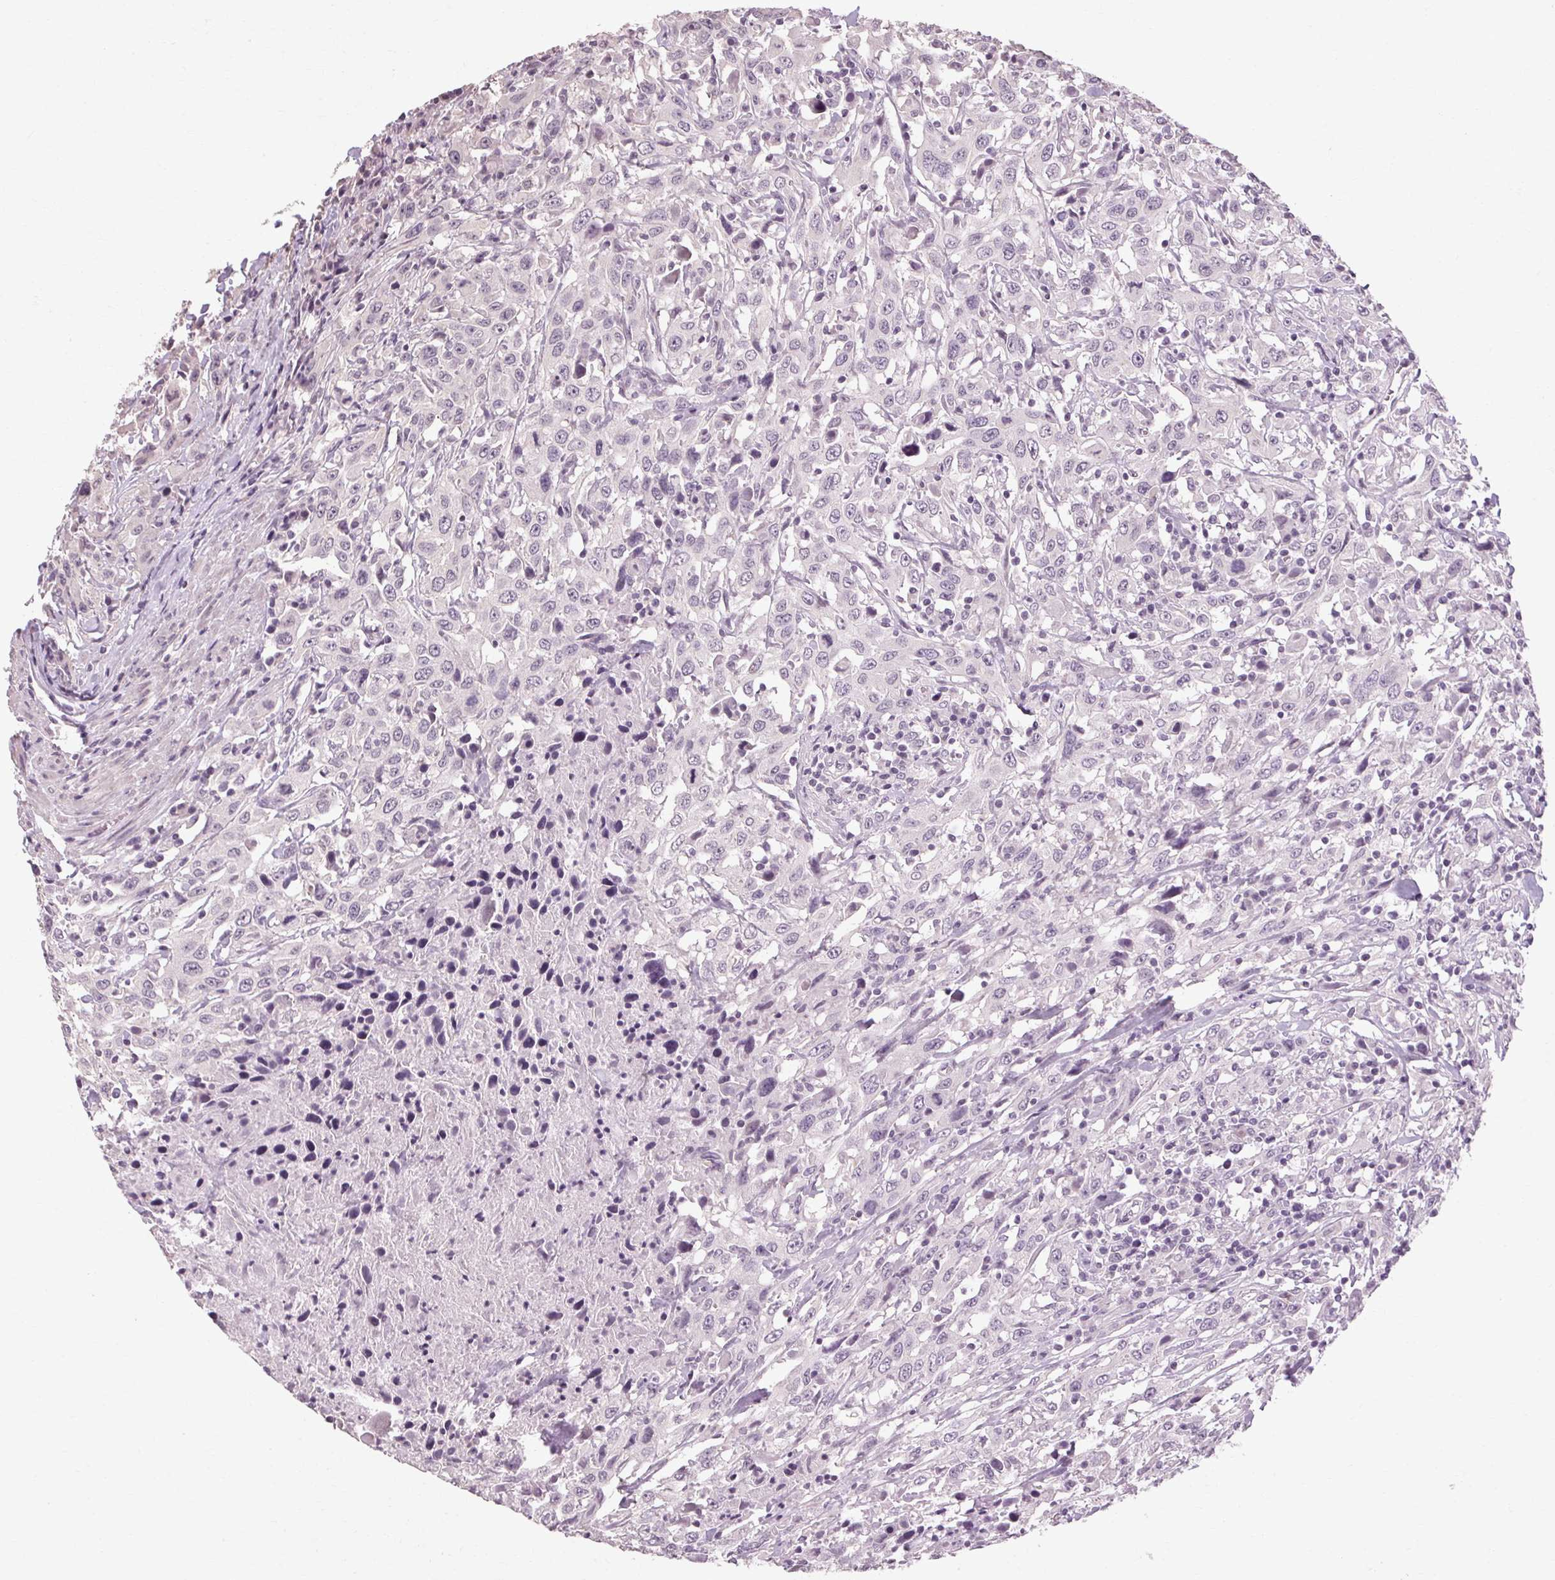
{"staining": {"intensity": "negative", "quantity": "none", "location": "none"}, "tissue": "urothelial cancer", "cell_type": "Tumor cells", "image_type": "cancer", "snomed": [{"axis": "morphology", "description": "Urothelial carcinoma, High grade"}, {"axis": "topography", "description": "Urinary bladder"}], "caption": "IHC image of neoplastic tissue: high-grade urothelial carcinoma stained with DAB (3,3'-diaminobenzidine) exhibits no significant protein staining in tumor cells.", "gene": "POMC", "patient": {"sex": "male", "age": 61}}